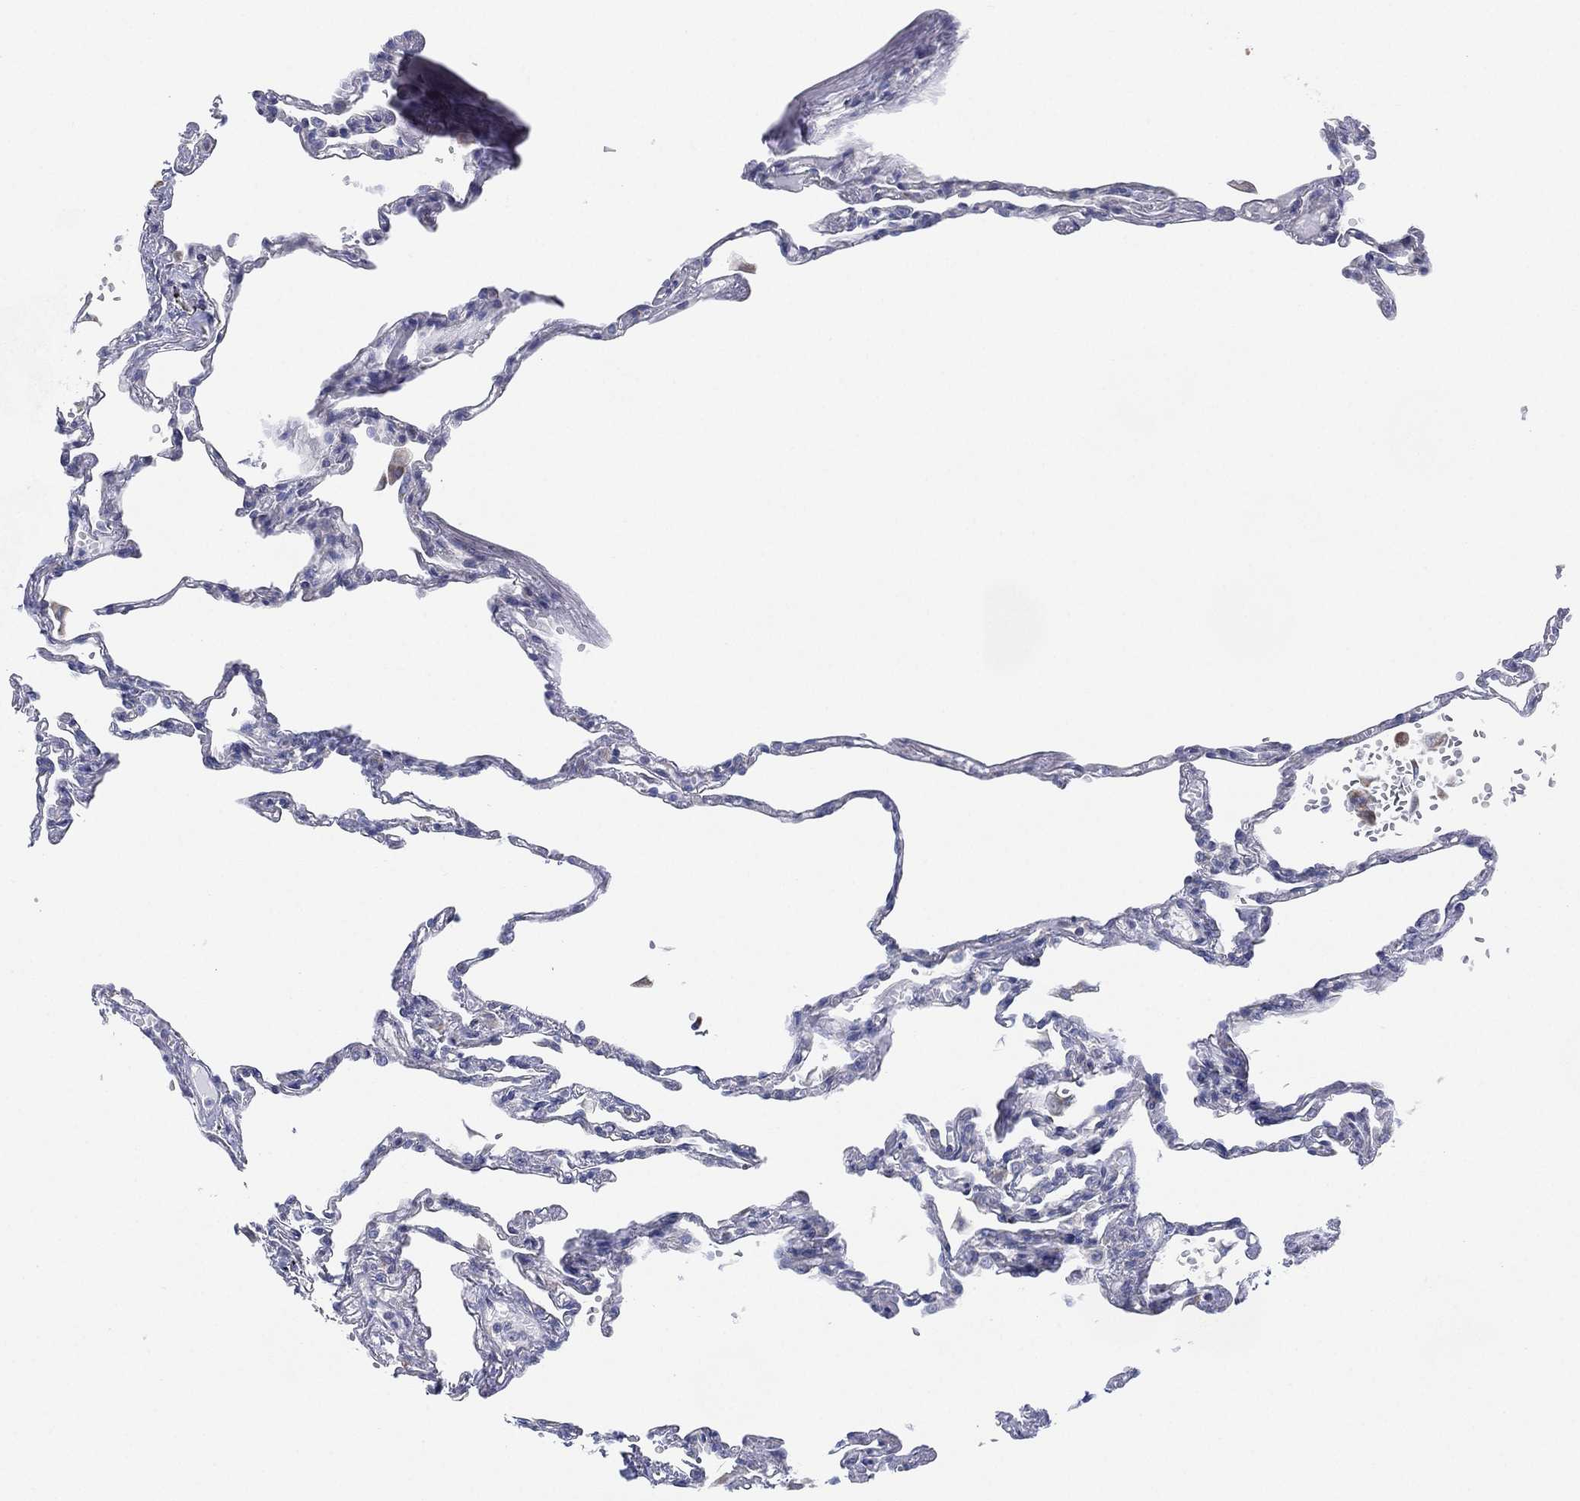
{"staining": {"intensity": "negative", "quantity": "none", "location": "none"}, "tissue": "lung", "cell_type": "Alveolar cells", "image_type": "normal", "snomed": [{"axis": "morphology", "description": "Normal tissue, NOS"}, {"axis": "topography", "description": "Lung"}], "caption": "Alveolar cells show no significant protein positivity in unremarkable lung.", "gene": "INA", "patient": {"sex": "male", "age": 78}}